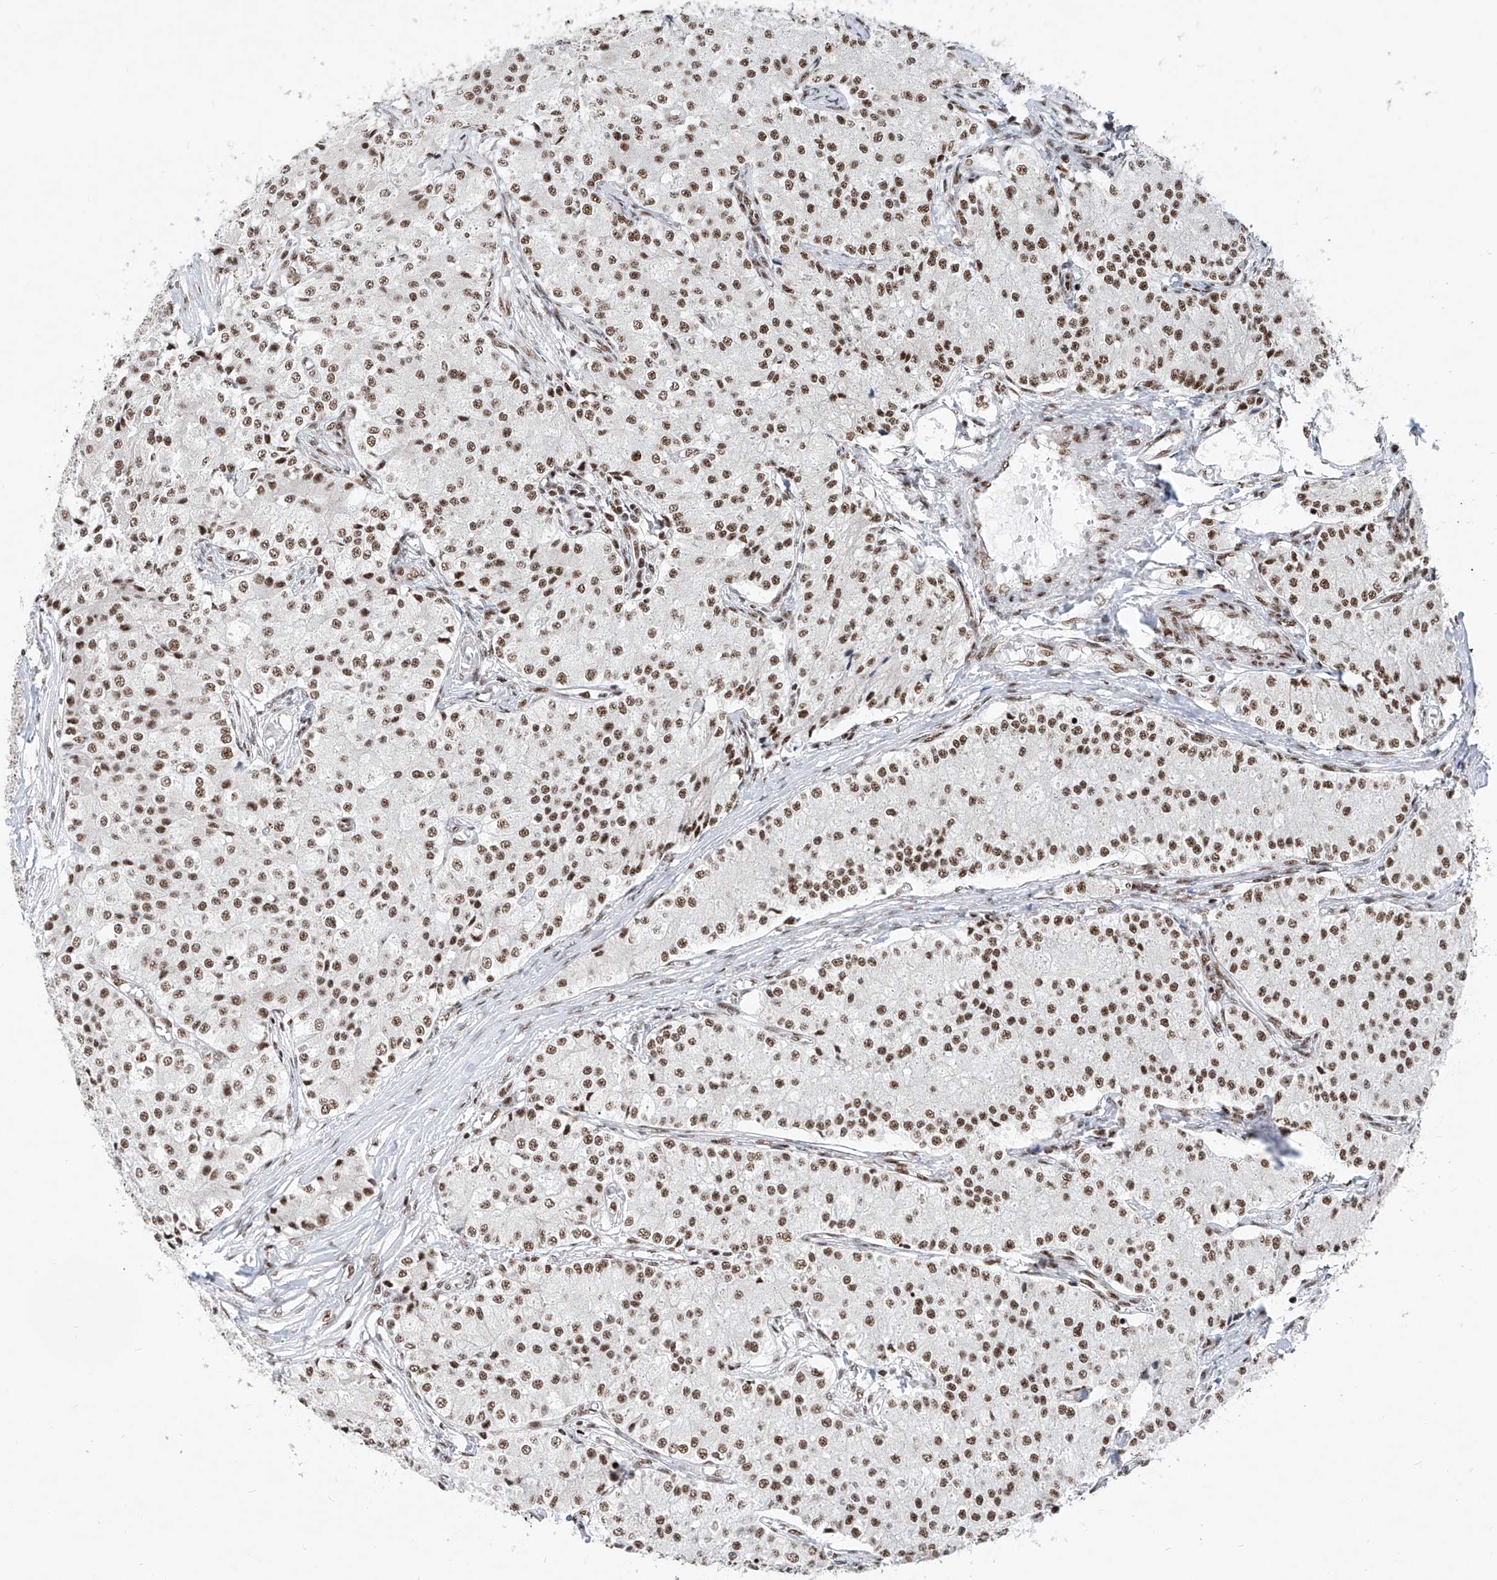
{"staining": {"intensity": "moderate", "quantity": ">75%", "location": "nuclear"}, "tissue": "carcinoid", "cell_type": "Tumor cells", "image_type": "cancer", "snomed": [{"axis": "morphology", "description": "Carcinoid, malignant, NOS"}, {"axis": "topography", "description": "Colon"}], "caption": "IHC micrograph of neoplastic tissue: human carcinoid stained using immunohistochemistry exhibits medium levels of moderate protein expression localized specifically in the nuclear of tumor cells, appearing as a nuclear brown color.", "gene": "TAF4", "patient": {"sex": "female", "age": 52}}